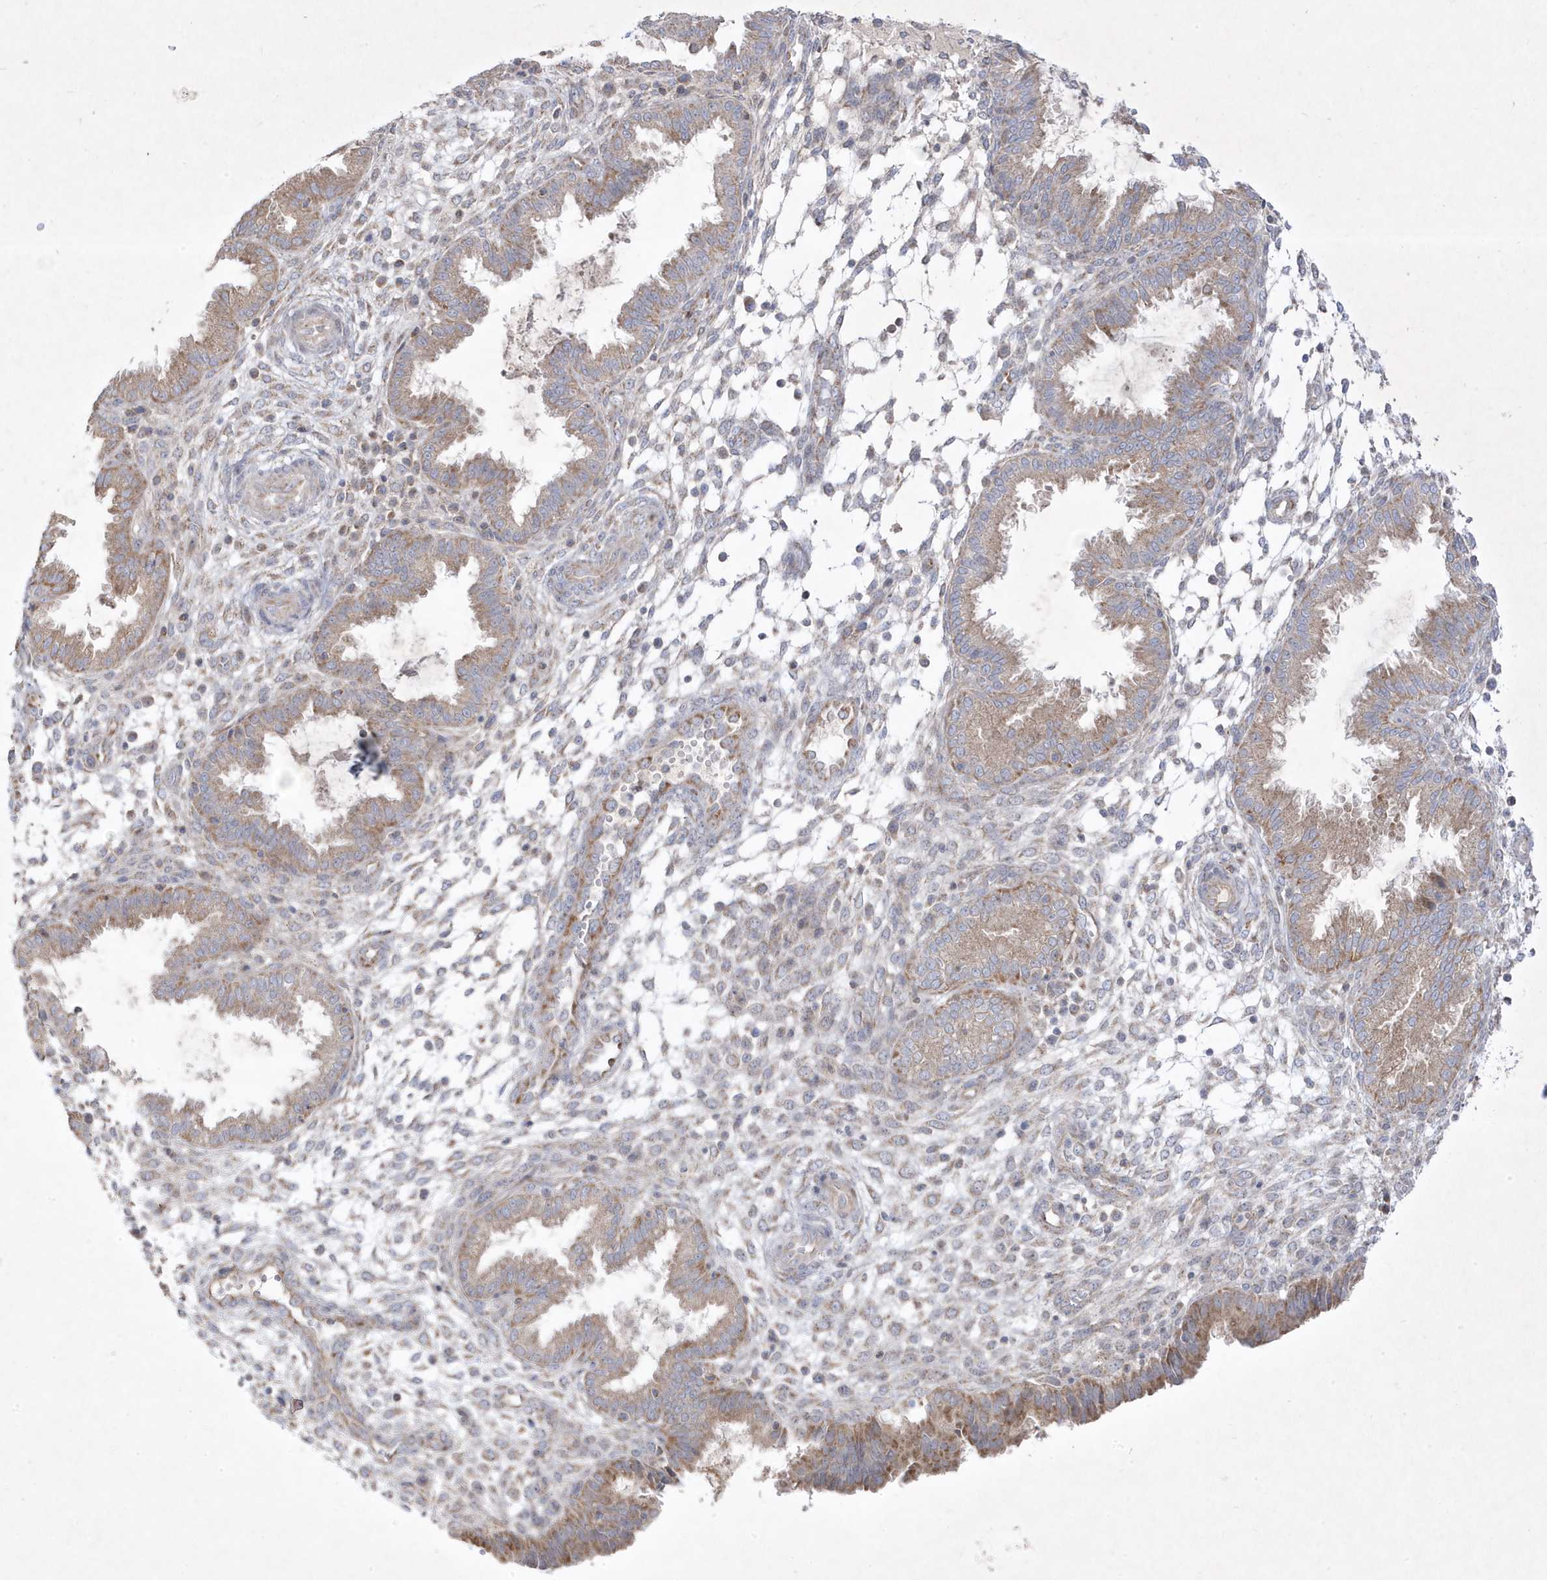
{"staining": {"intensity": "weak", "quantity": "<25%", "location": "cytoplasmic/membranous"}, "tissue": "endometrium", "cell_type": "Cells in endometrial stroma", "image_type": "normal", "snomed": [{"axis": "morphology", "description": "Normal tissue, NOS"}, {"axis": "topography", "description": "Endometrium"}], "caption": "Cells in endometrial stroma show no significant protein staining in benign endometrium. (Brightfield microscopy of DAB immunohistochemistry at high magnification).", "gene": "ADAMTSL3", "patient": {"sex": "female", "age": 33}}